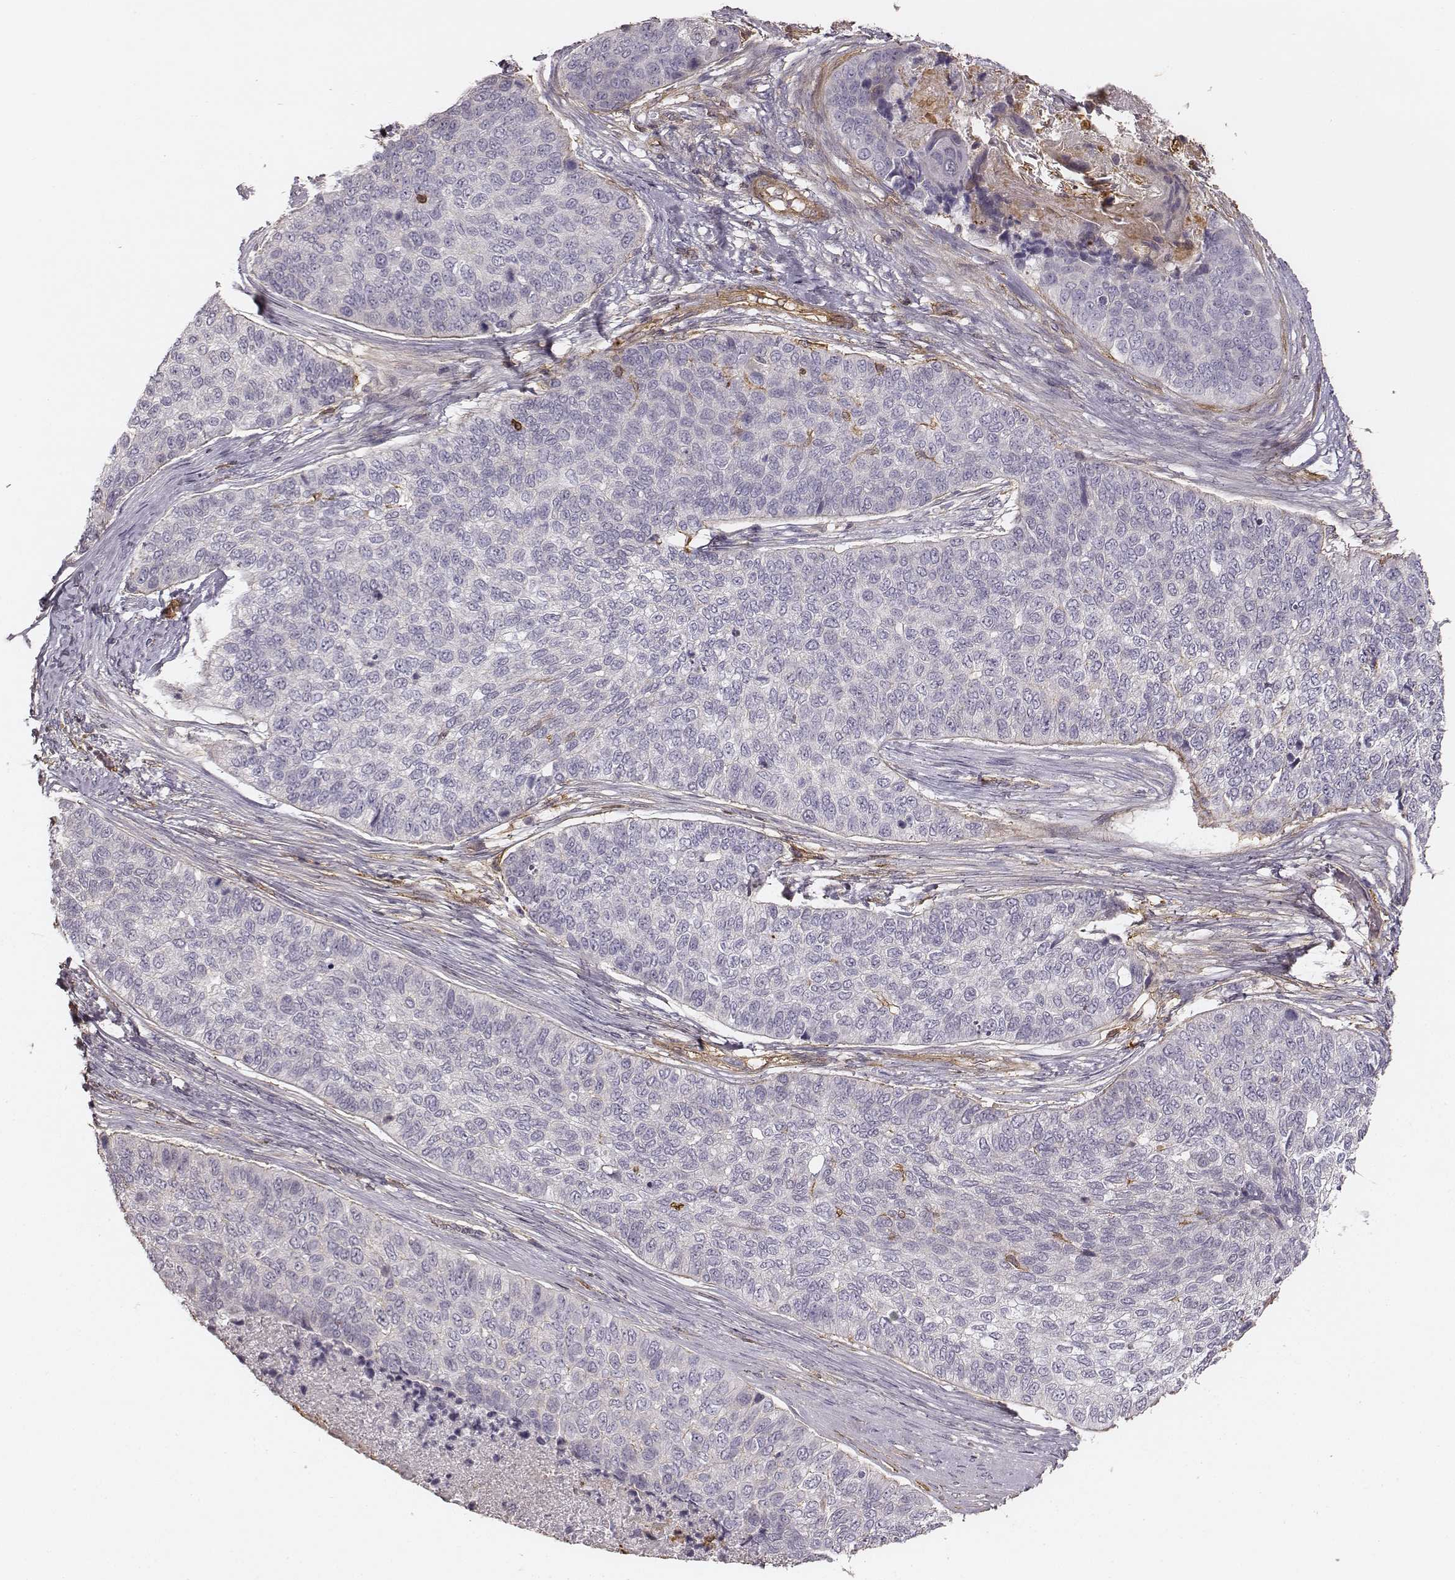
{"staining": {"intensity": "negative", "quantity": "none", "location": "none"}, "tissue": "lung cancer", "cell_type": "Tumor cells", "image_type": "cancer", "snomed": [{"axis": "morphology", "description": "Squamous cell carcinoma, NOS"}, {"axis": "topography", "description": "Lung"}], "caption": "An IHC histopathology image of lung squamous cell carcinoma is shown. There is no staining in tumor cells of lung squamous cell carcinoma. Brightfield microscopy of immunohistochemistry (IHC) stained with DAB (brown) and hematoxylin (blue), captured at high magnification.", "gene": "ZYX", "patient": {"sex": "male", "age": 69}}